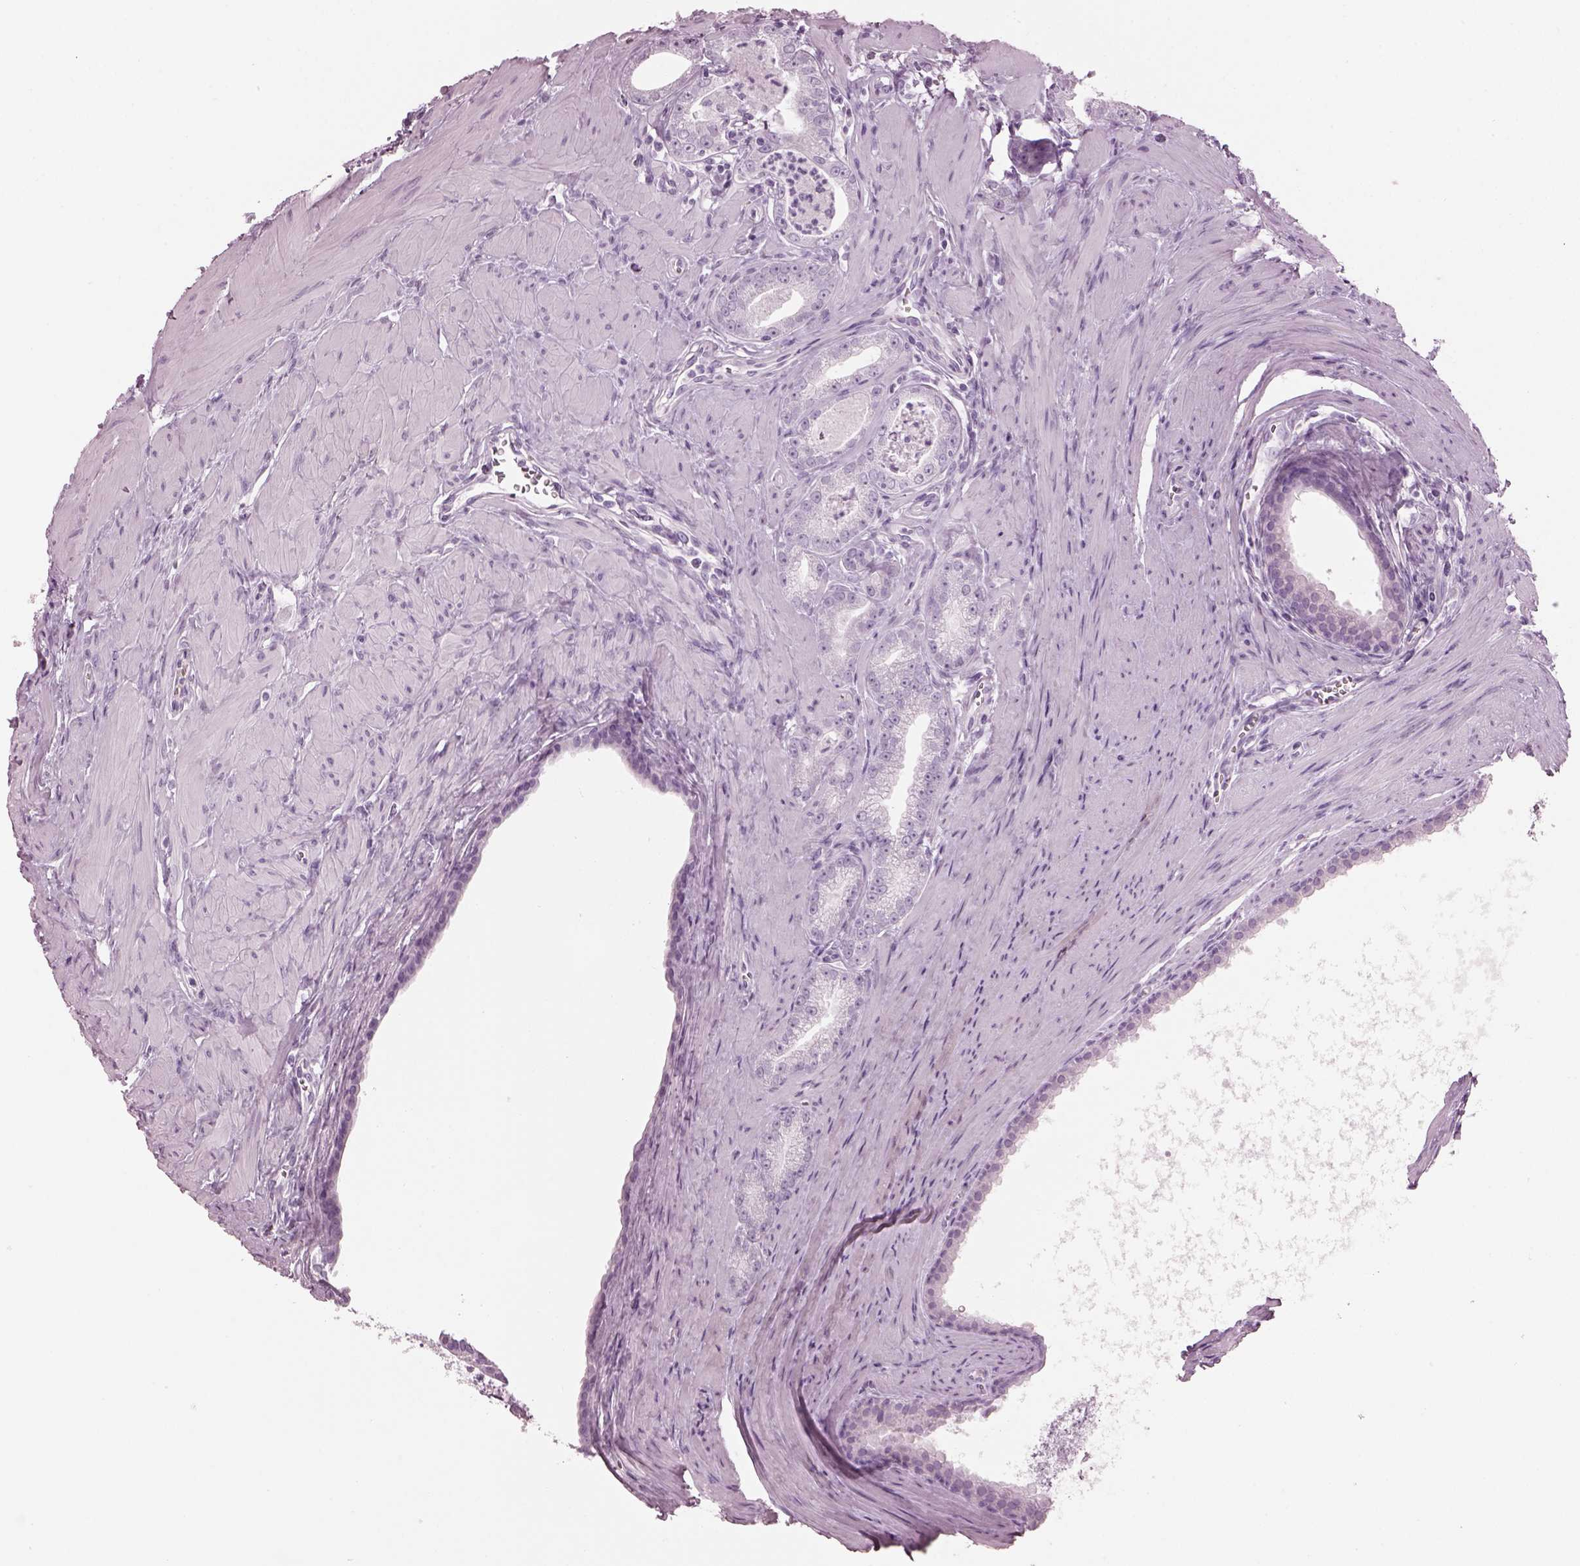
{"staining": {"intensity": "negative", "quantity": "none", "location": "none"}, "tissue": "prostate cancer", "cell_type": "Tumor cells", "image_type": "cancer", "snomed": [{"axis": "morphology", "description": "Adenocarcinoma, NOS"}, {"axis": "topography", "description": "Prostate"}], "caption": "This is a micrograph of immunohistochemistry (IHC) staining of adenocarcinoma (prostate), which shows no staining in tumor cells.", "gene": "HYDIN", "patient": {"sex": "male", "age": 71}}